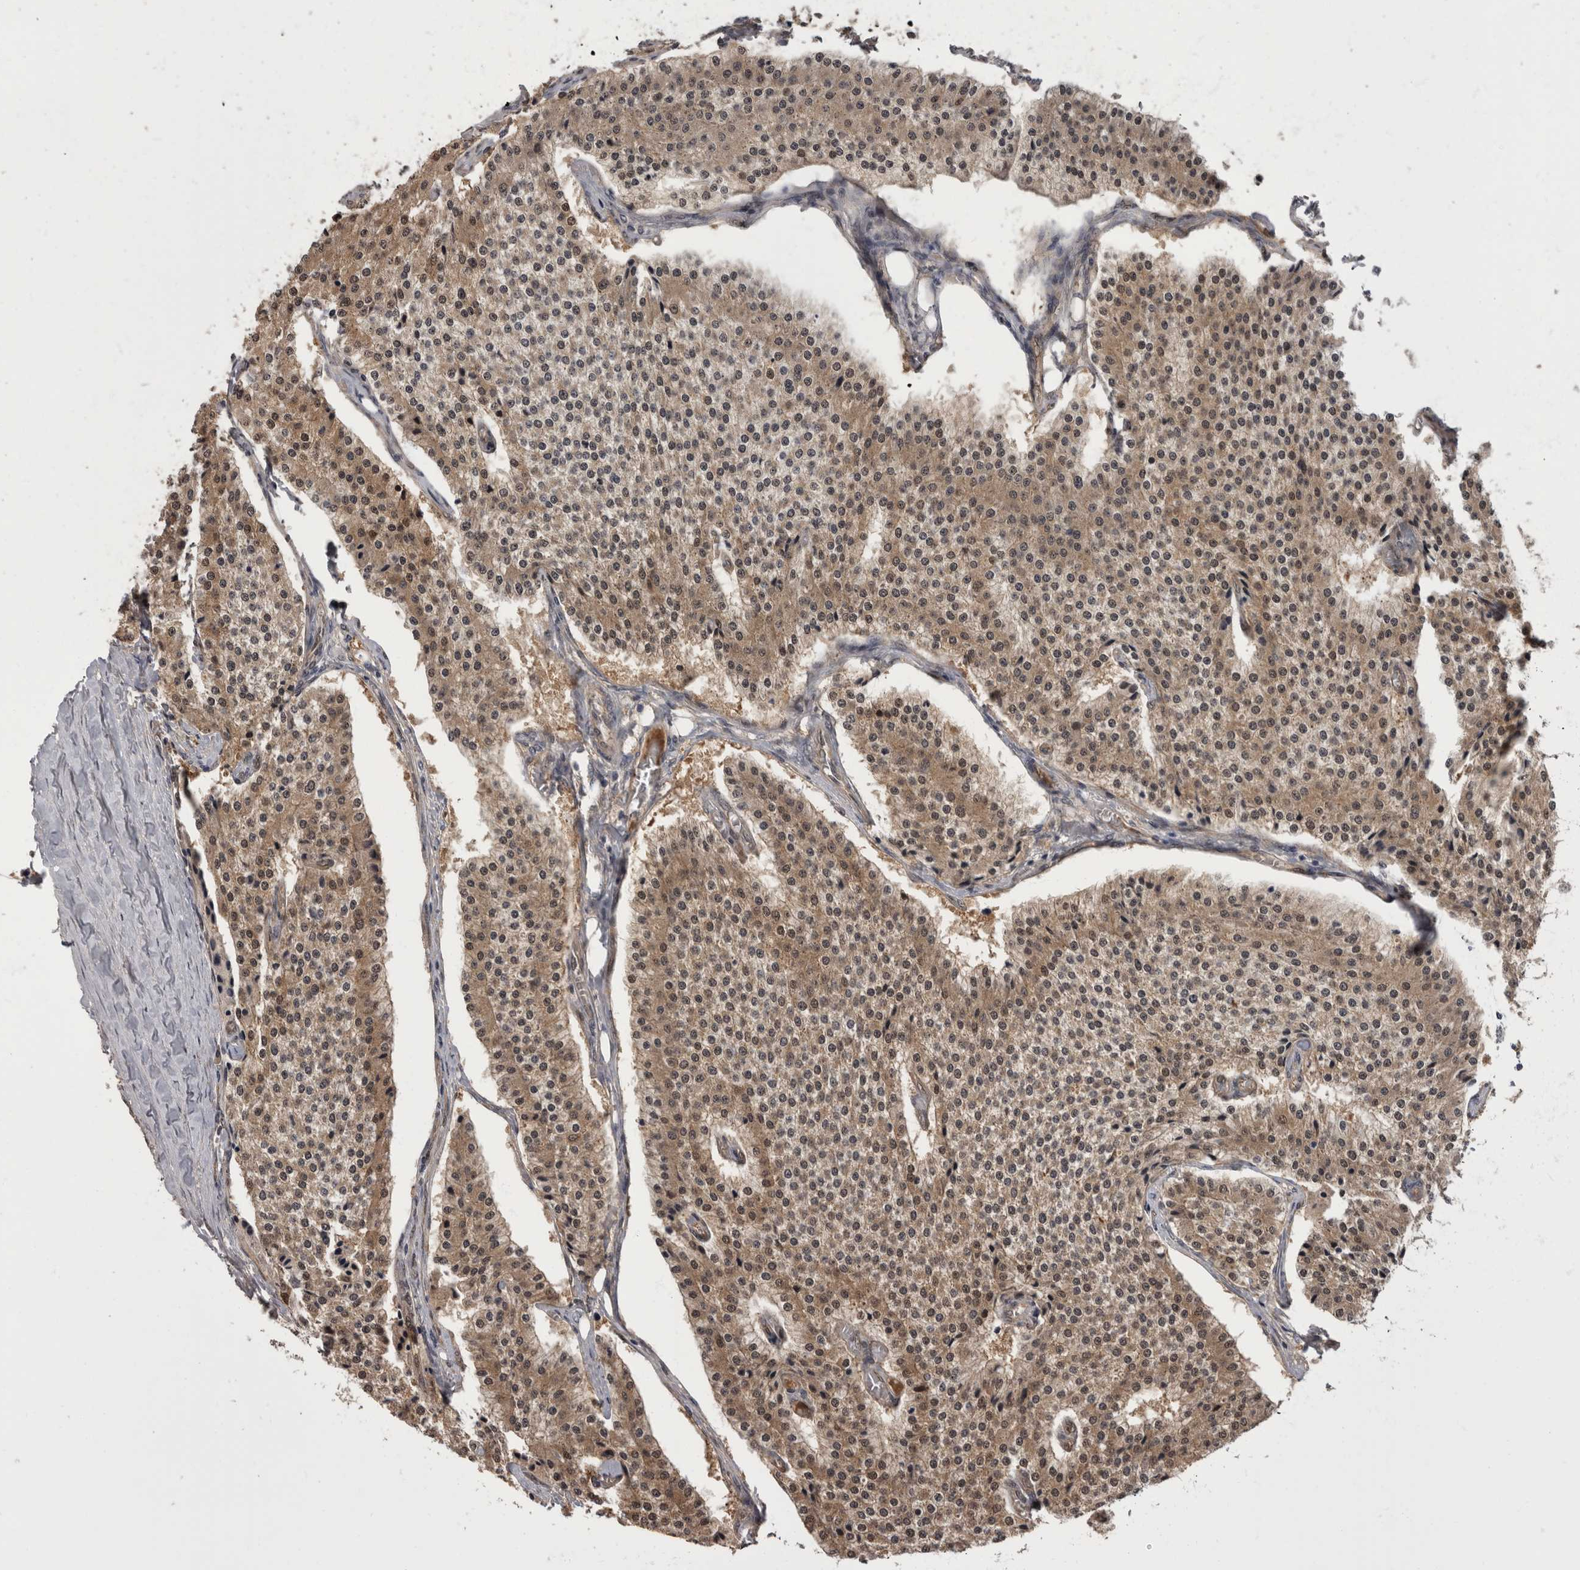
{"staining": {"intensity": "moderate", "quantity": ">75%", "location": "cytoplasmic/membranous,nuclear"}, "tissue": "carcinoid", "cell_type": "Tumor cells", "image_type": "cancer", "snomed": [{"axis": "morphology", "description": "Carcinoid, malignant, NOS"}, {"axis": "topography", "description": "Colon"}], "caption": "The immunohistochemical stain labels moderate cytoplasmic/membranous and nuclear expression in tumor cells of carcinoid tissue.", "gene": "AKT3", "patient": {"sex": "female", "age": 52}}